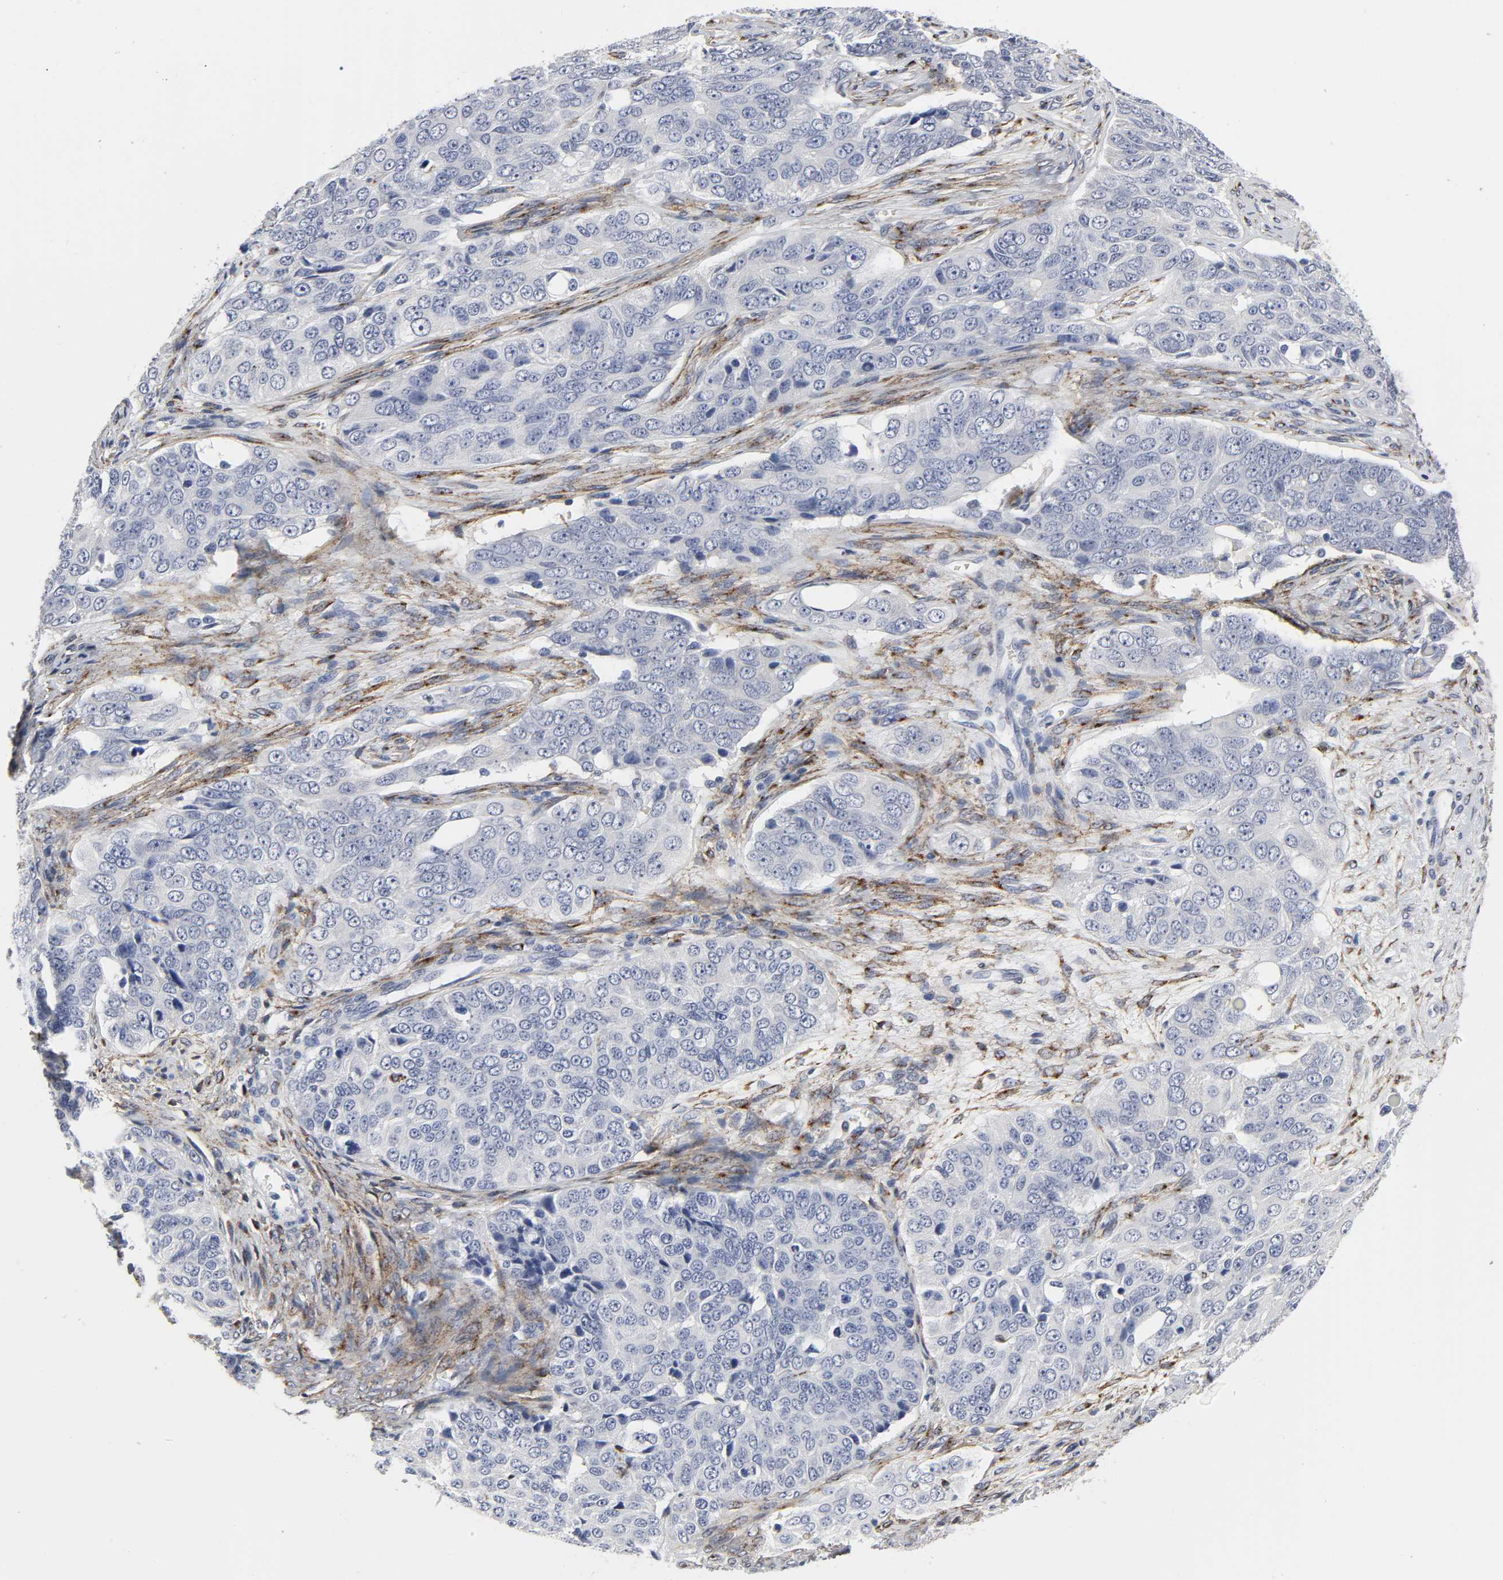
{"staining": {"intensity": "negative", "quantity": "none", "location": "none"}, "tissue": "ovarian cancer", "cell_type": "Tumor cells", "image_type": "cancer", "snomed": [{"axis": "morphology", "description": "Carcinoma, endometroid"}, {"axis": "topography", "description": "Ovary"}], "caption": "Immunohistochemistry (IHC) of ovarian cancer demonstrates no expression in tumor cells.", "gene": "LRP1", "patient": {"sex": "female", "age": 51}}